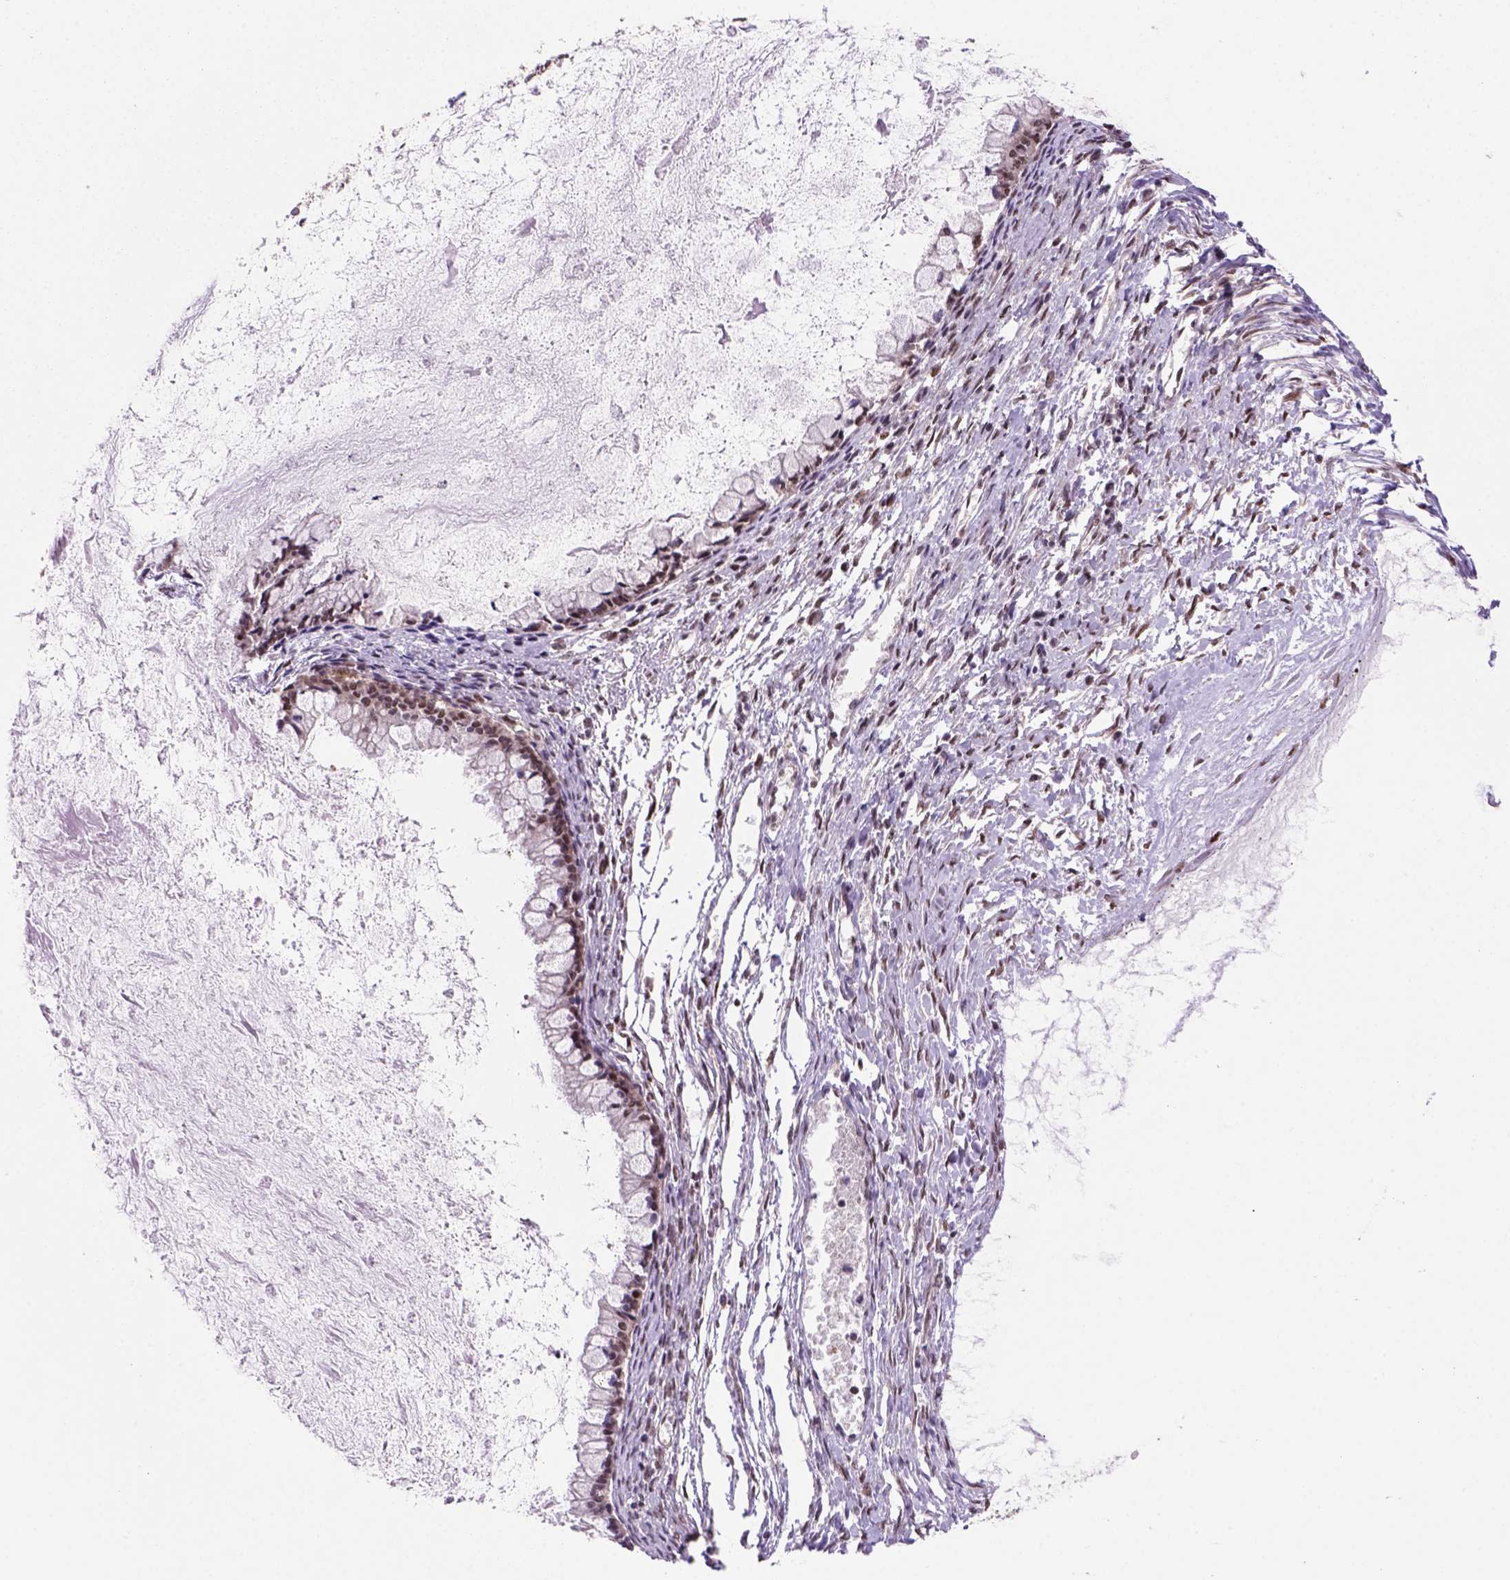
{"staining": {"intensity": "moderate", "quantity": ">75%", "location": "cytoplasmic/membranous,nuclear"}, "tissue": "ovarian cancer", "cell_type": "Tumor cells", "image_type": "cancer", "snomed": [{"axis": "morphology", "description": "Cystadenocarcinoma, mucinous, NOS"}, {"axis": "topography", "description": "Ovary"}], "caption": "This histopathology image reveals IHC staining of human ovarian cancer, with medium moderate cytoplasmic/membranous and nuclear staining in about >75% of tumor cells.", "gene": "PSMC2", "patient": {"sex": "female", "age": 67}}